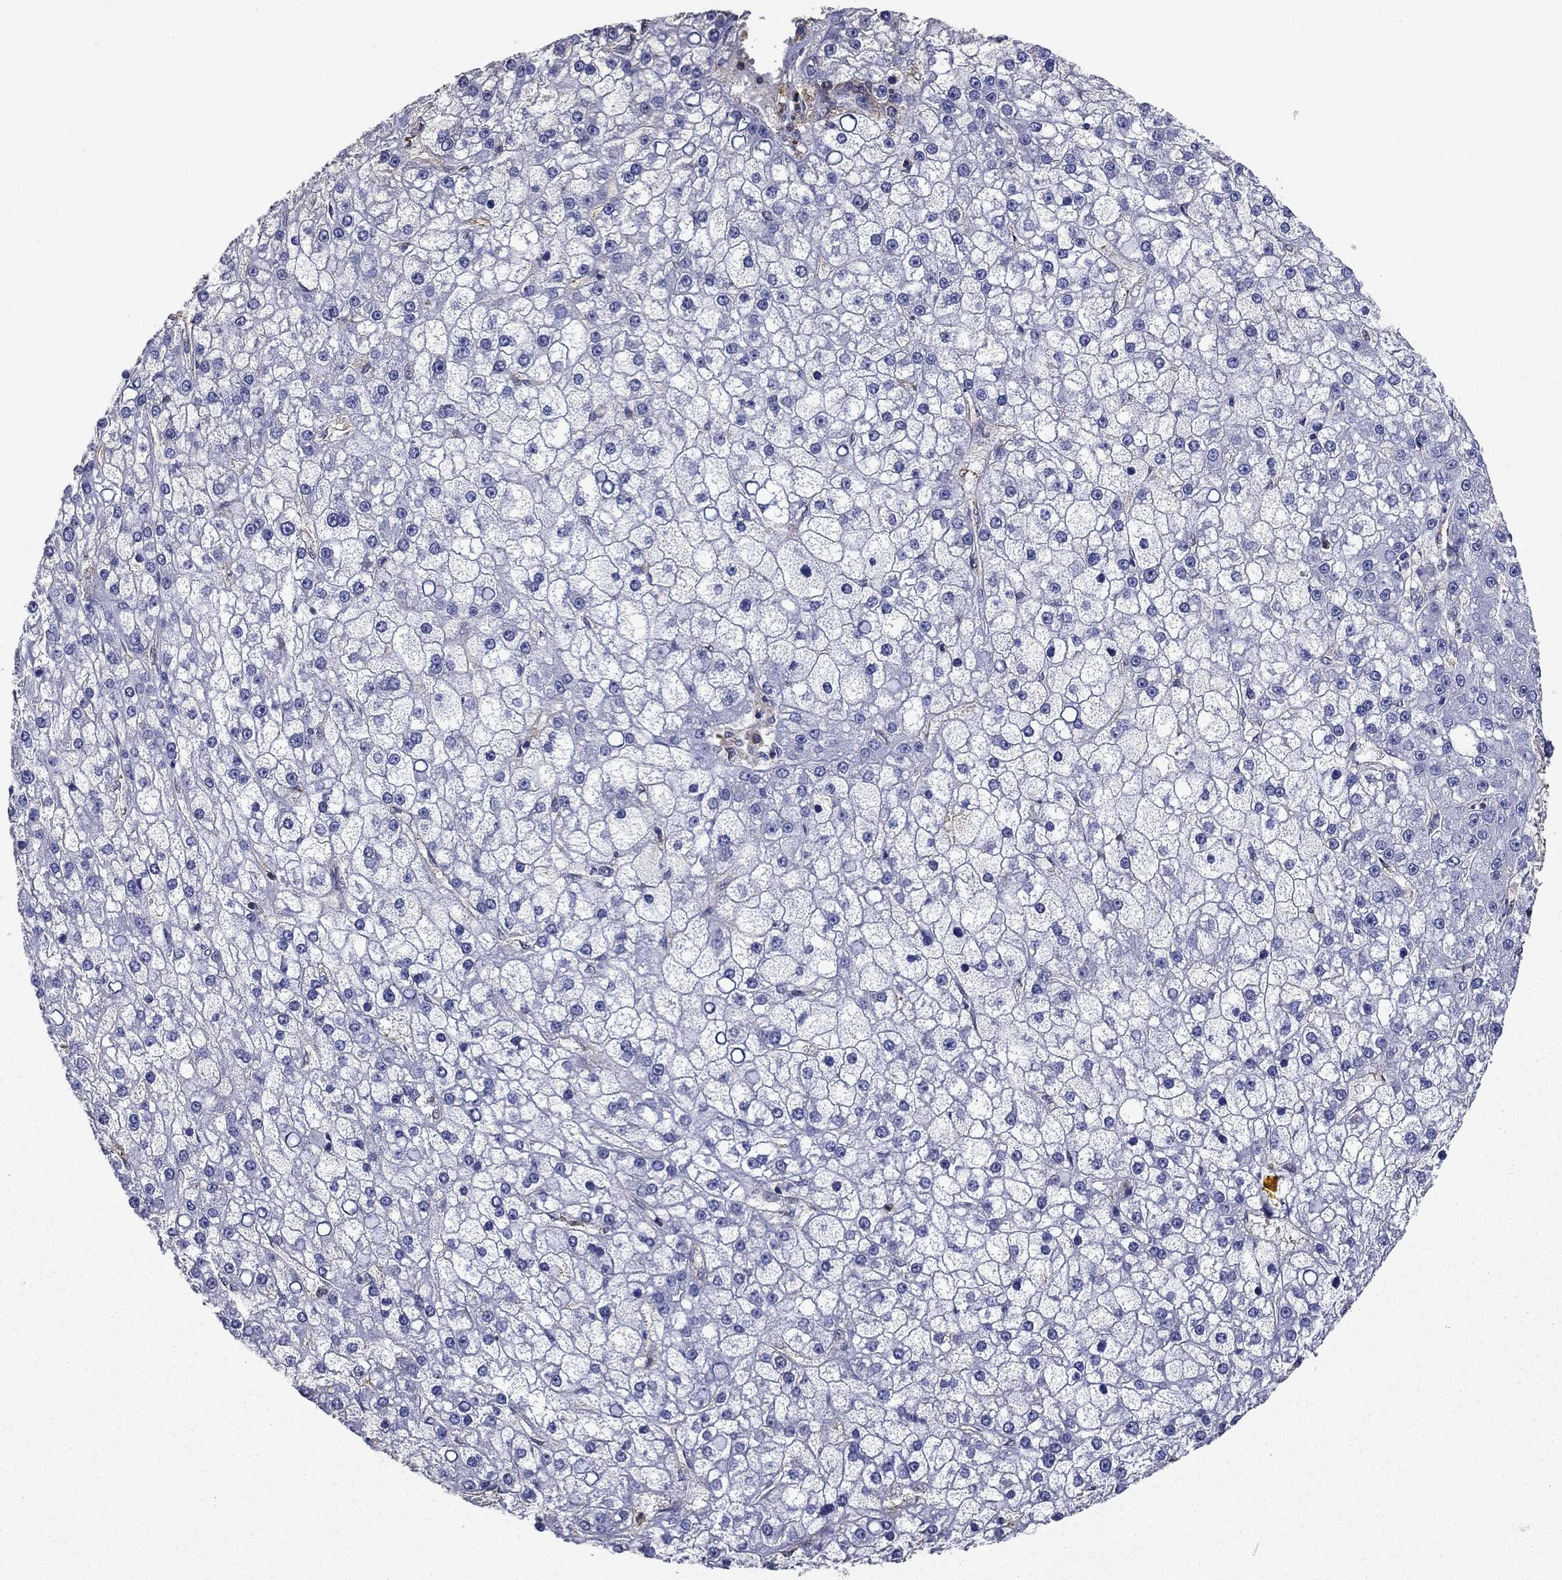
{"staining": {"intensity": "negative", "quantity": "none", "location": "none"}, "tissue": "liver cancer", "cell_type": "Tumor cells", "image_type": "cancer", "snomed": [{"axis": "morphology", "description": "Carcinoma, Hepatocellular, NOS"}, {"axis": "topography", "description": "Liver"}], "caption": "Image shows no significant protein staining in tumor cells of liver cancer.", "gene": "DVL1", "patient": {"sex": "male", "age": 67}}